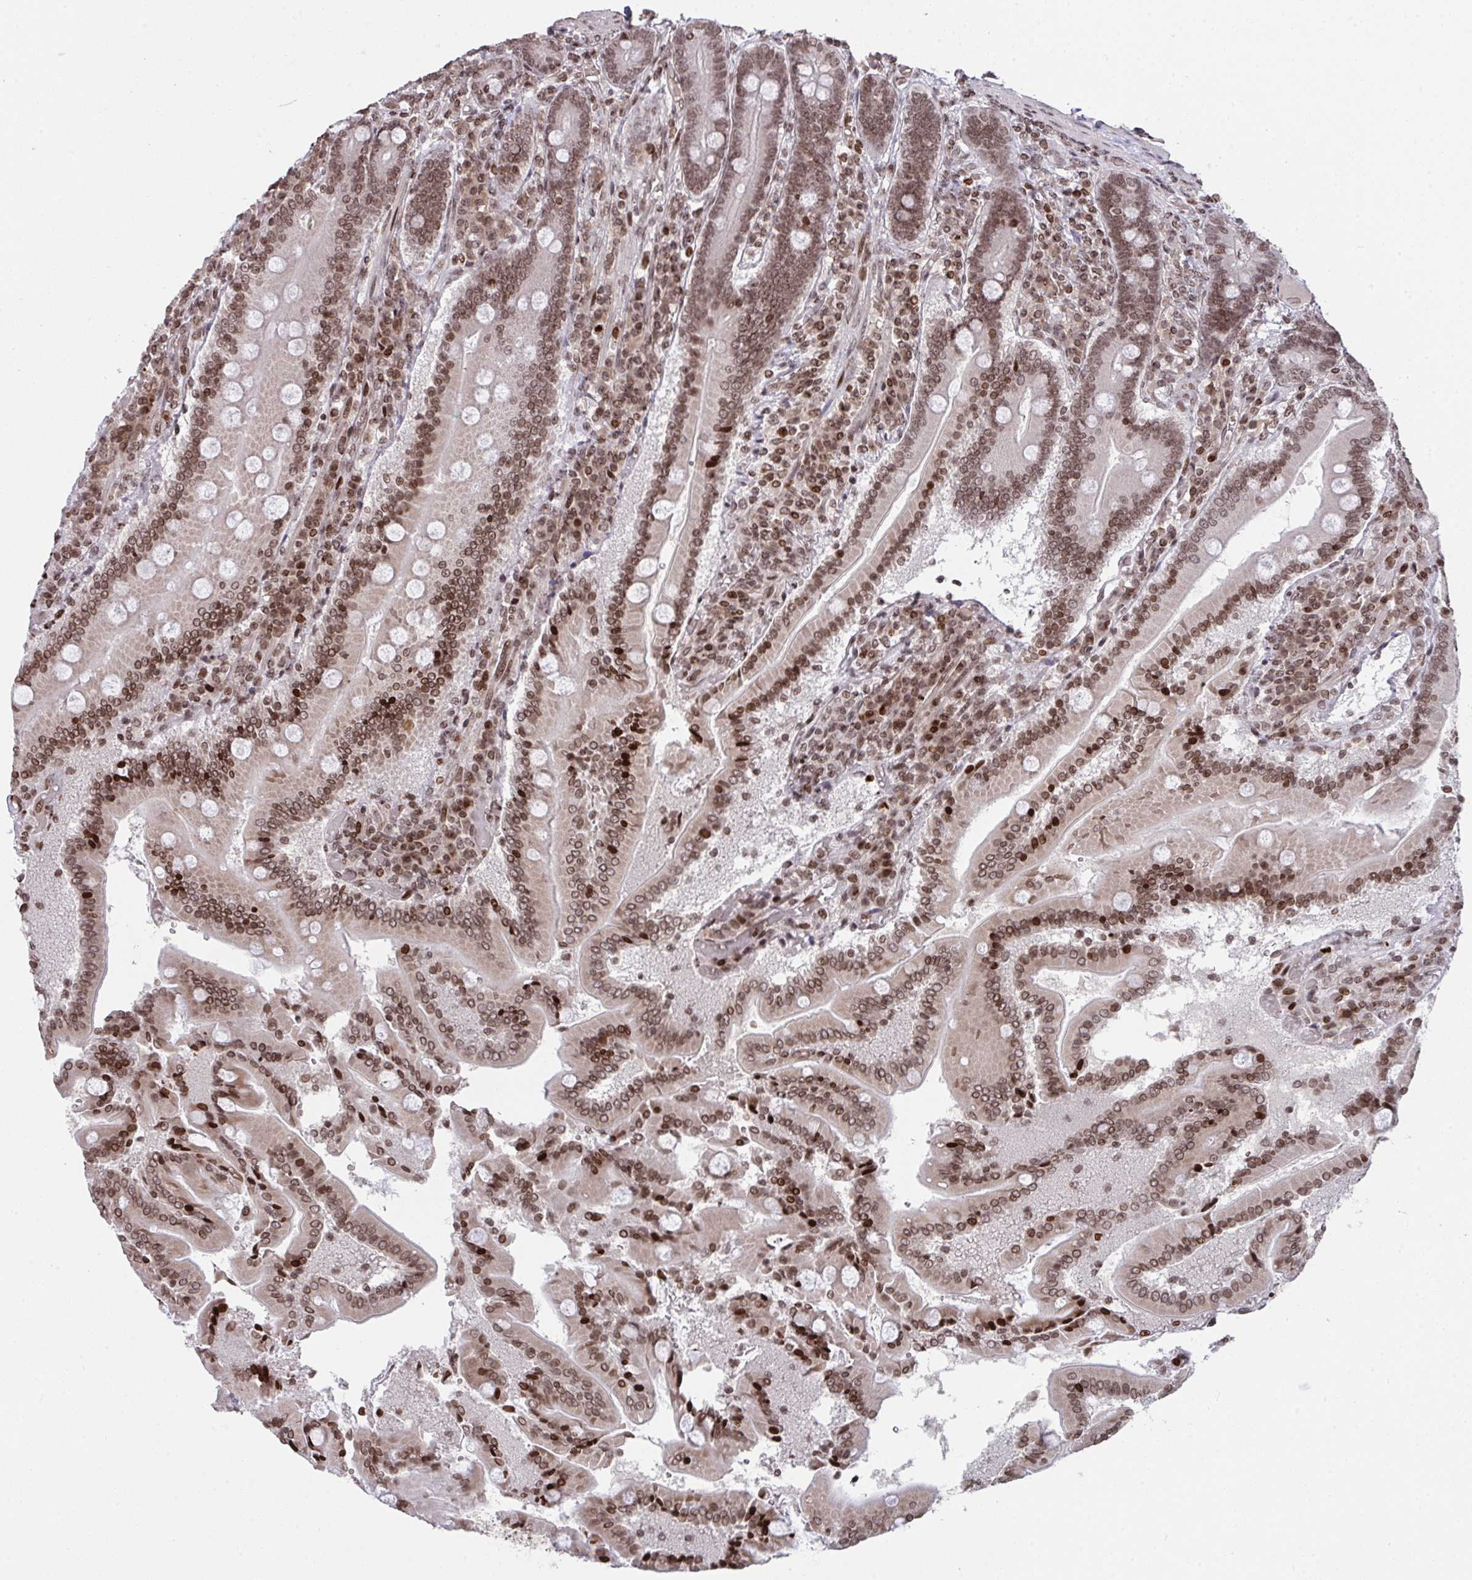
{"staining": {"intensity": "moderate", "quantity": ">75%", "location": "nuclear"}, "tissue": "duodenum", "cell_type": "Glandular cells", "image_type": "normal", "snomed": [{"axis": "morphology", "description": "Normal tissue, NOS"}, {"axis": "topography", "description": "Duodenum"}], "caption": "IHC histopathology image of benign duodenum: duodenum stained using IHC exhibits medium levels of moderate protein expression localized specifically in the nuclear of glandular cells, appearing as a nuclear brown color.", "gene": "NIP7", "patient": {"sex": "female", "age": 62}}